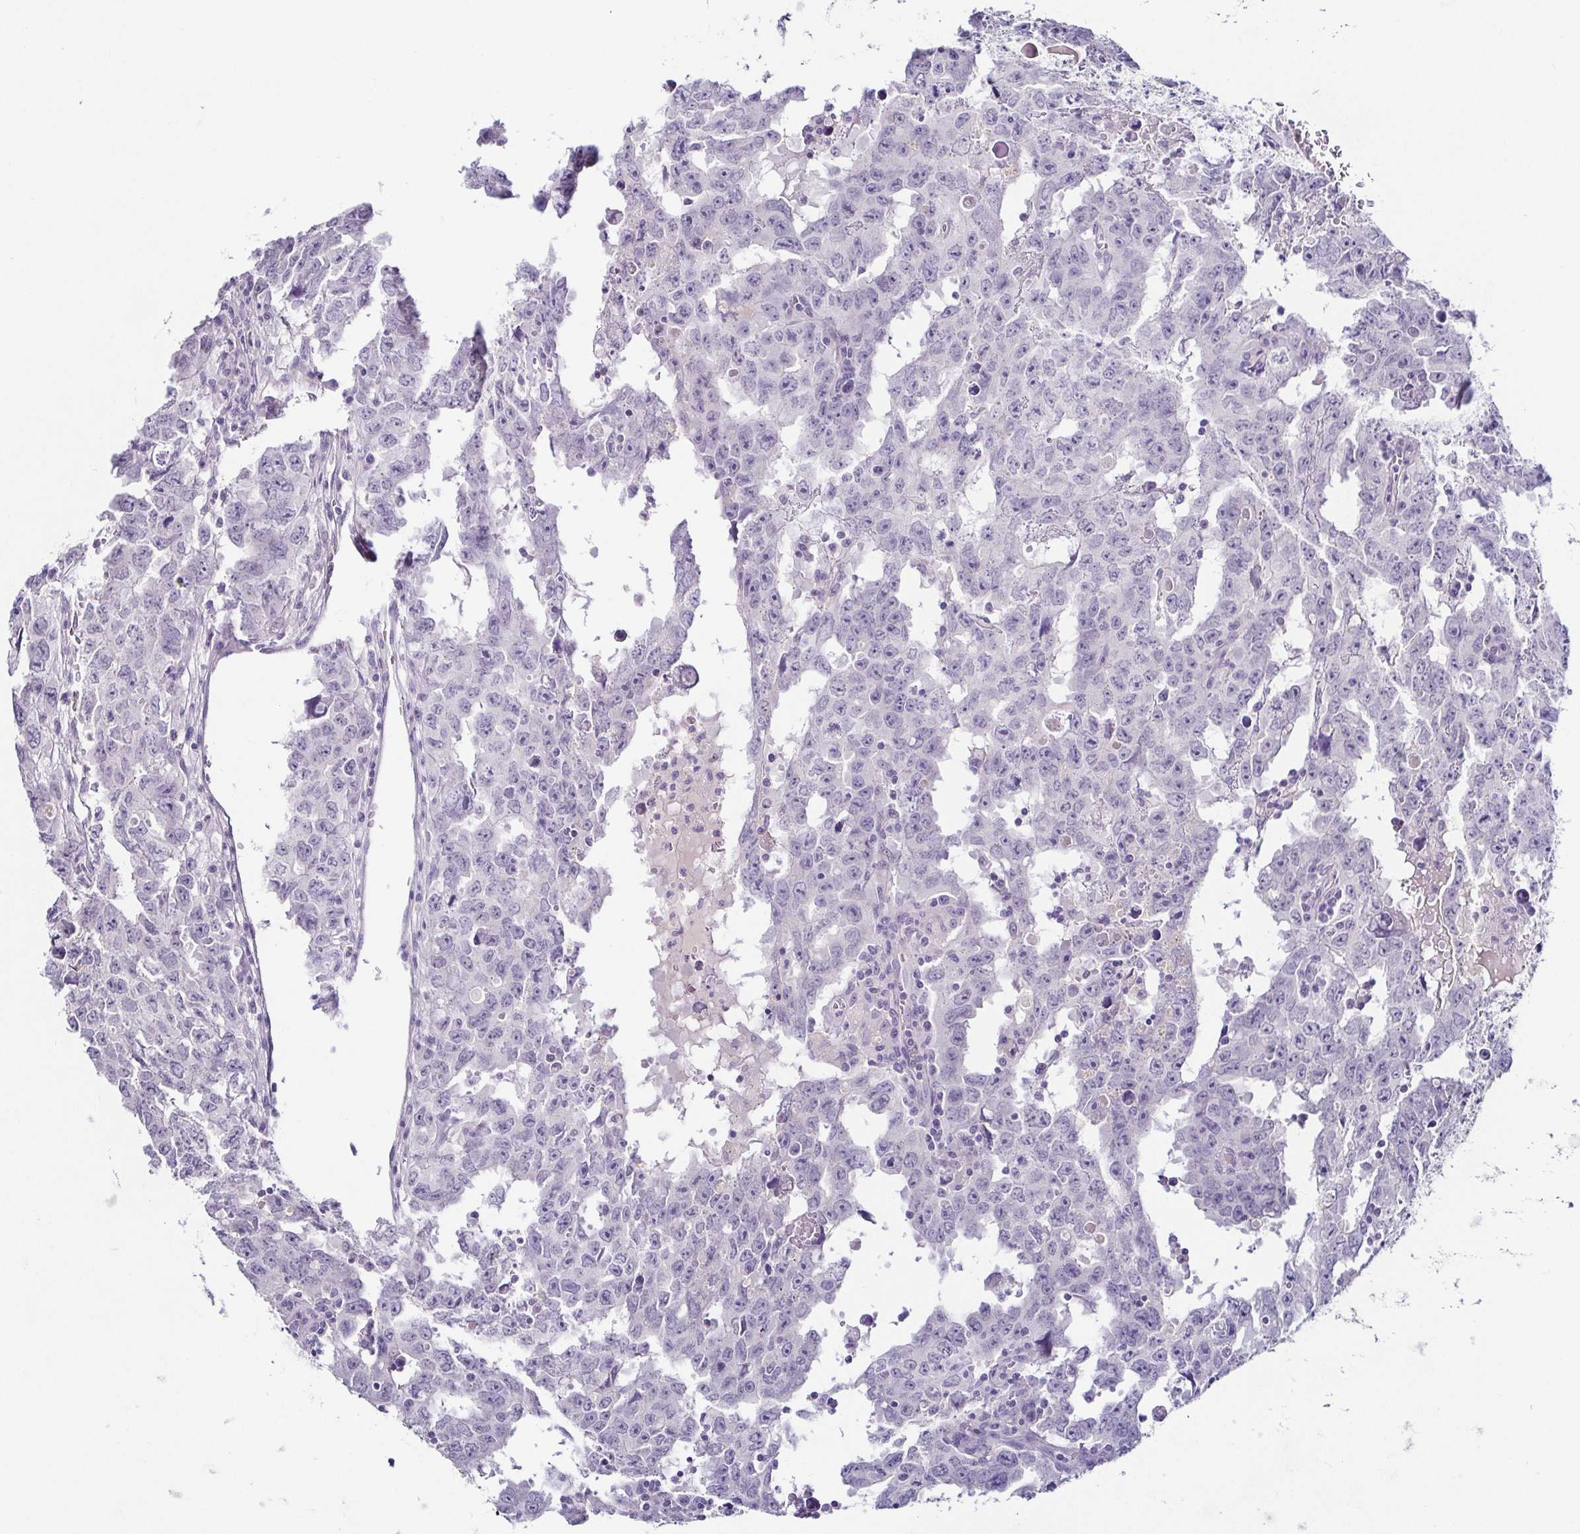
{"staining": {"intensity": "negative", "quantity": "none", "location": "none"}, "tissue": "testis cancer", "cell_type": "Tumor cells", "image_type": "cancer", "snomed": [{"axis": "morphology", "description": "Carcinoma, Embryonal, NOS"}, {"axis": "topography", "description": "Testis"}], "caption": "High magnification brightfield microscopy of testis embryonal carcinoma stained with DAB (brown) and counterstained with hematoxylin (blue): tumor cells show no significant positivity.", "gene": "TP73", "patient": {"sex": "male", "age": 22}}